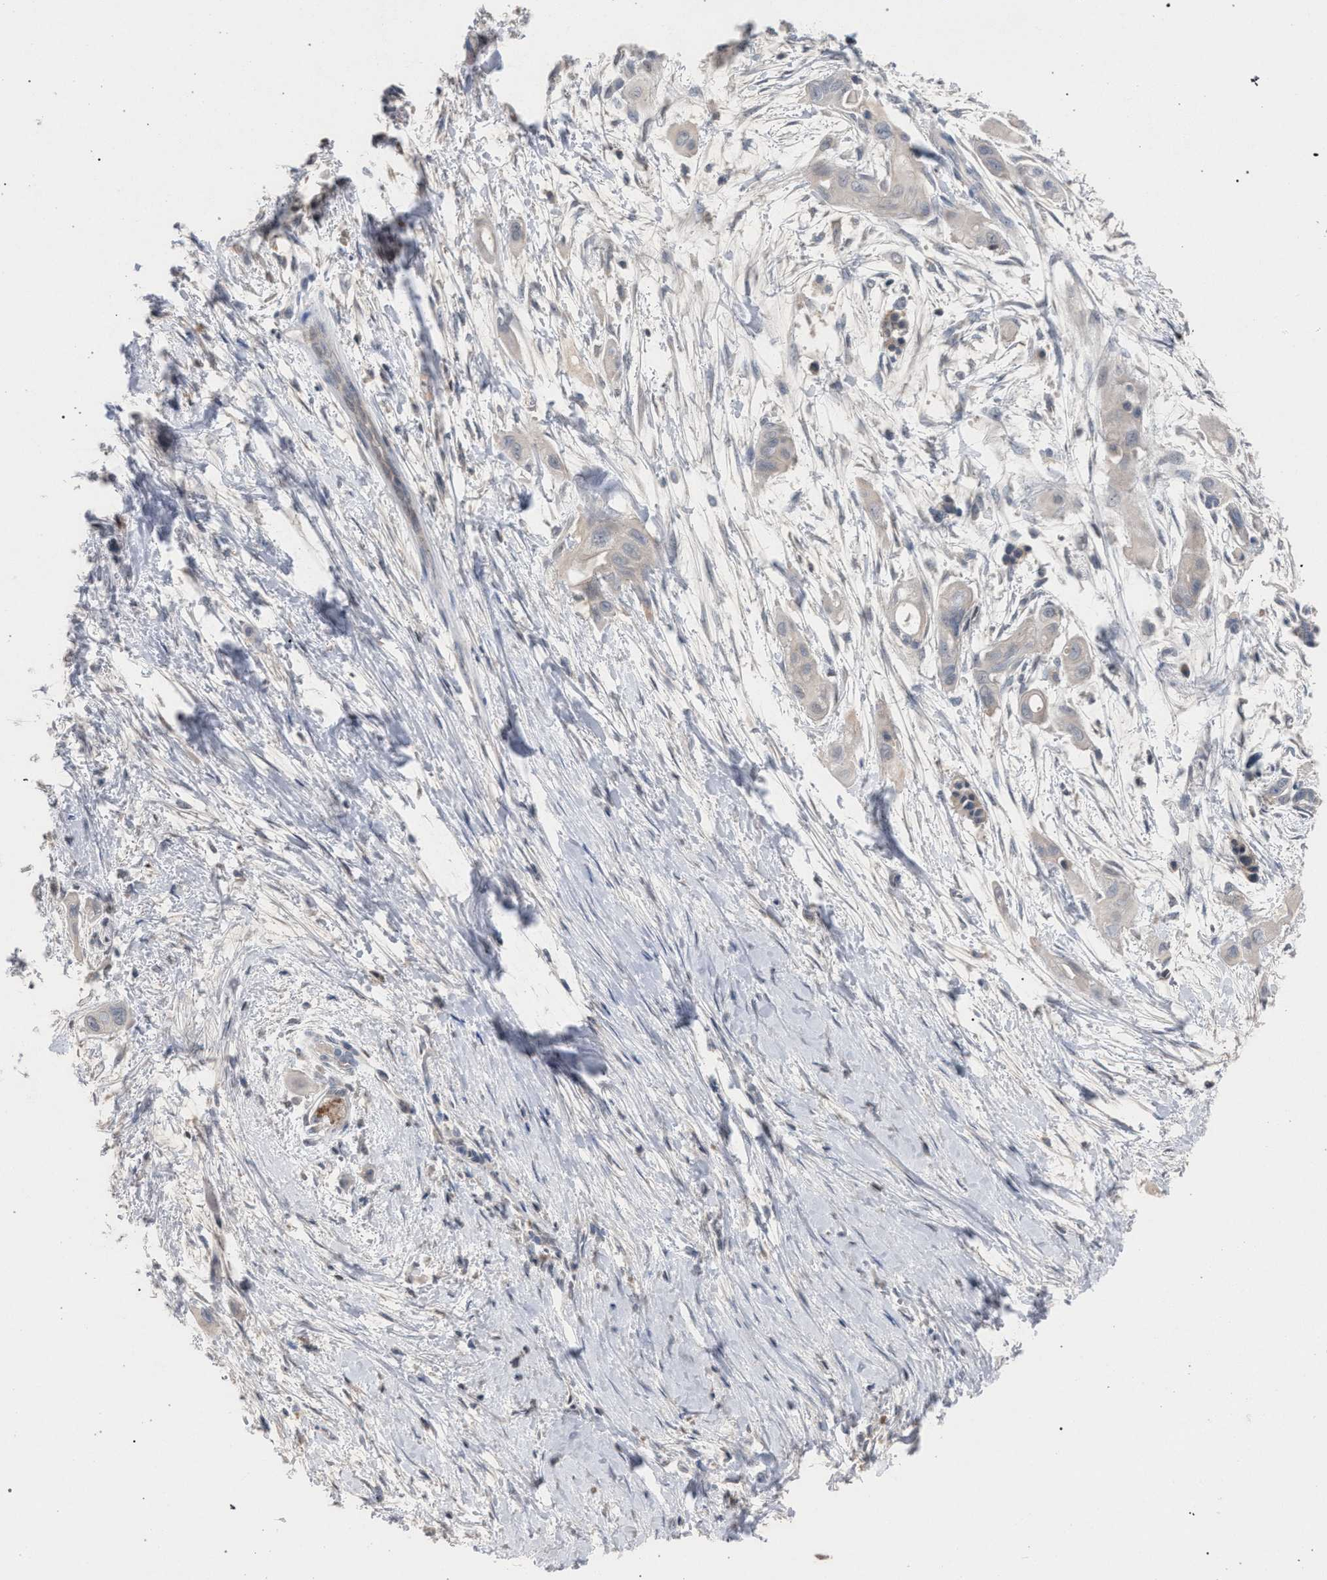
{"staining": {"intensity": "negative", "quantity": "none", "location": "none"}, "tissue": "pancreatic cancer", "cell_type": "Tumor cells", "image_type": "cancer", "snomed": [{"axis": "morphology", "description": "Adenocarcinoma, NOS"}, {"axis": "topography", "description": "Pancreas"}], "caption": "High power microscopy photomicrograph of an immunohistochemistry (IHC) photomicrograph of adenocarcinoma (pancreatic), revealing no significant expression in tumor cells.", "gene": "TECPR1", "patient": {"sex": "male", "age": 59}}